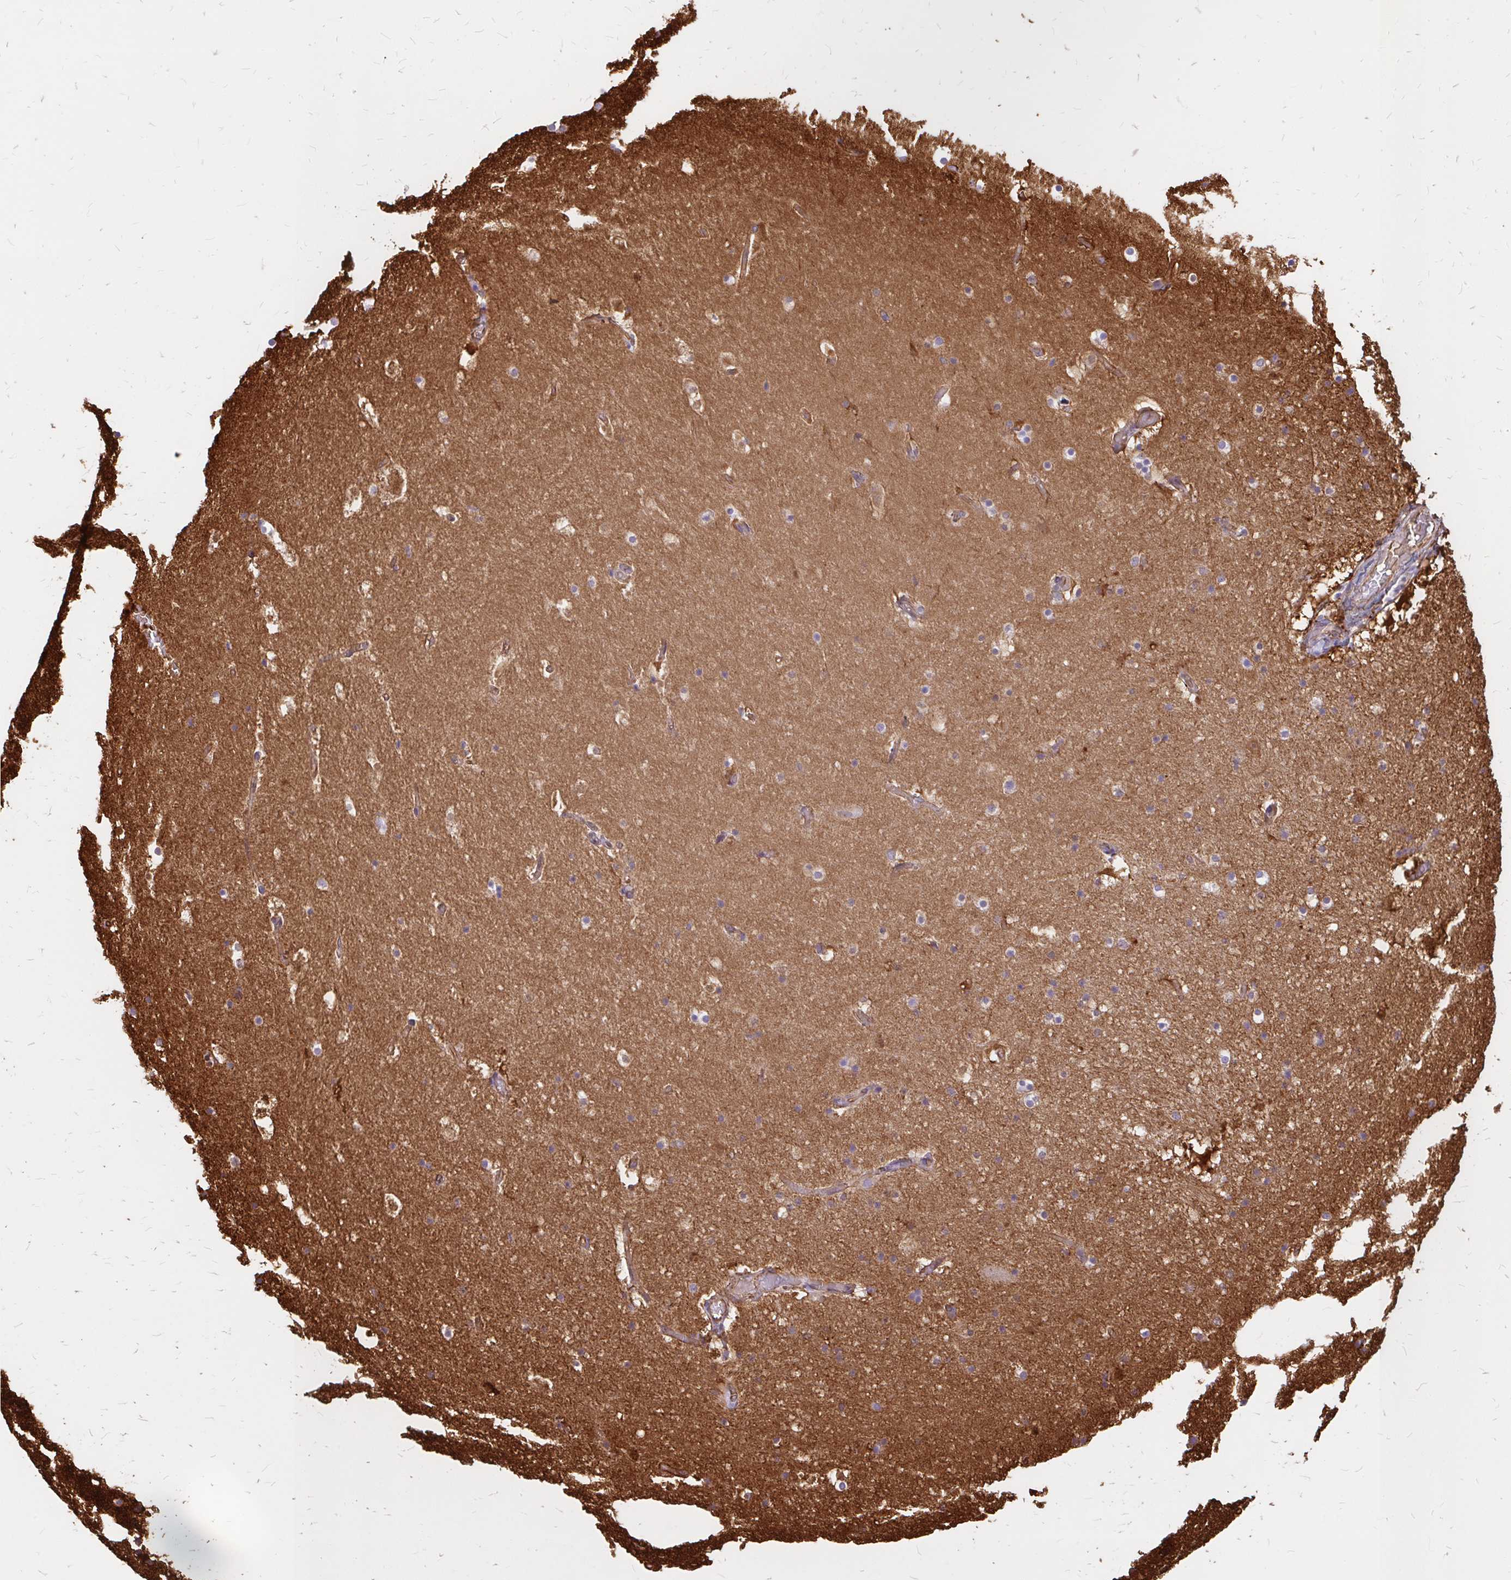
{"staining": {"intensity": "moderate", "quantity": "<25%", "location": "cytoplasmic/membranous,nuclear"}, "tissue": "hippocampus", "cell_type": "Glial cells", "image_type": "normal", "snomed": [{"axis": "morphology", "description": "Normal tissue, NOS"}, {"axis": "topography", "description": "Hippocampus"}], "caption": "The immunohistochemical stain shows moderate cytoplasmic/membranous,nuclear positivity in glial cells of benign hippocampus. (DAB IHC with brightfield microscopy, high magnification).", "gene": "MAP1LC3B2", "patient": {"sex": "female", "age": 52}}